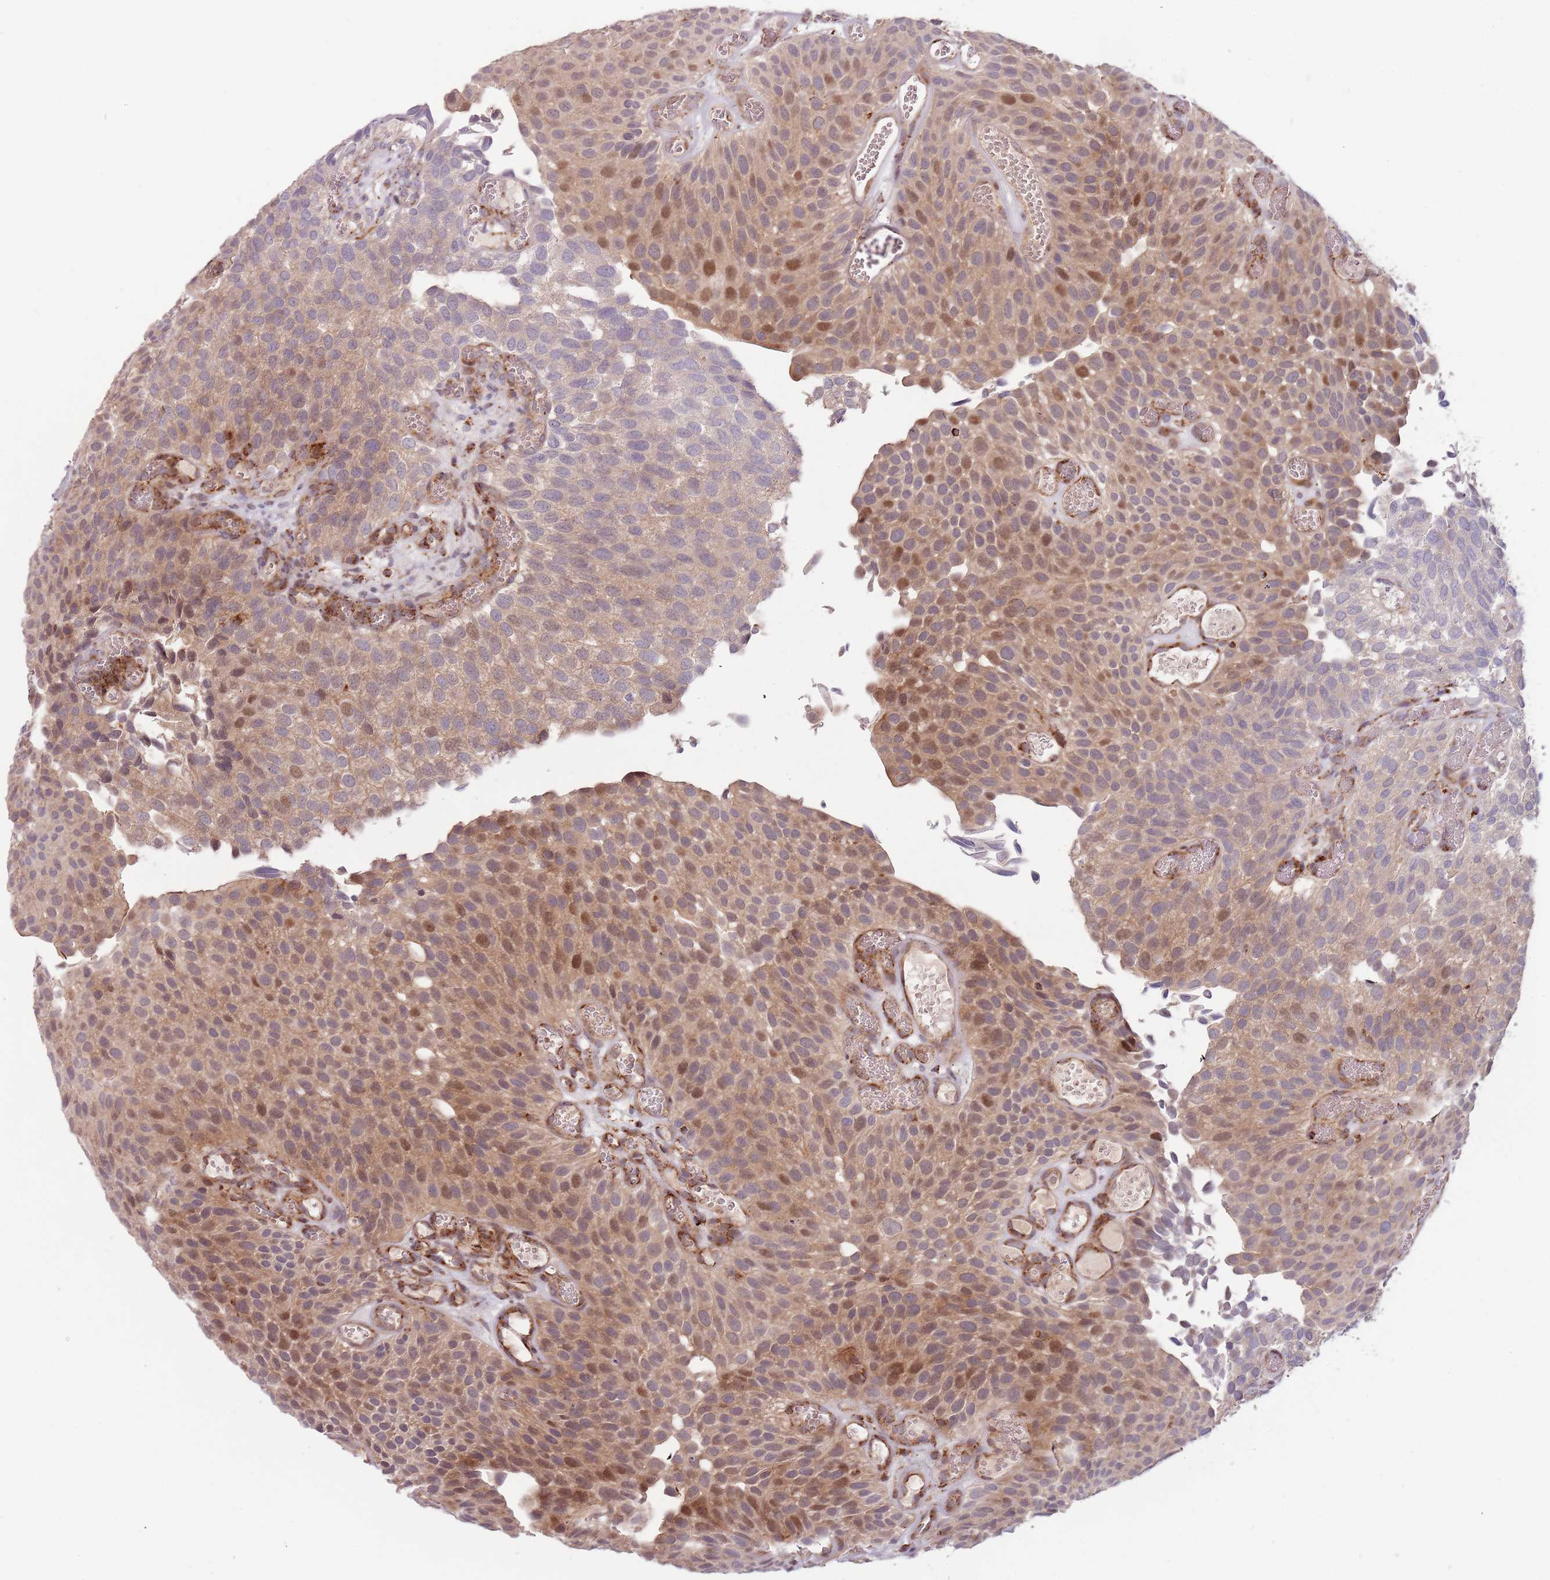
{"staining": {"intensity": "moderate", "quantity": "25%-75%", "location": "cytoplasmic/membranous,nuclear"}, "tissue": "urothelial cancer", "cell_type": "Tumor cells", "image_type": "cancer", "snomed": [{"axis": "morphology", "description": "Urothelial carcinoma, Low grade"}, {"axis": "topography", "description": "Urinary bladder"}], "caption": "IHC (DAB) staining of human urothelial cancer reveals moderate cytoplasmic/membranous and nuclear protein staining in about 25%-75% of tumor cells.", "gene": "ULK3", "patient": {"sex": "male", "age": 89}}